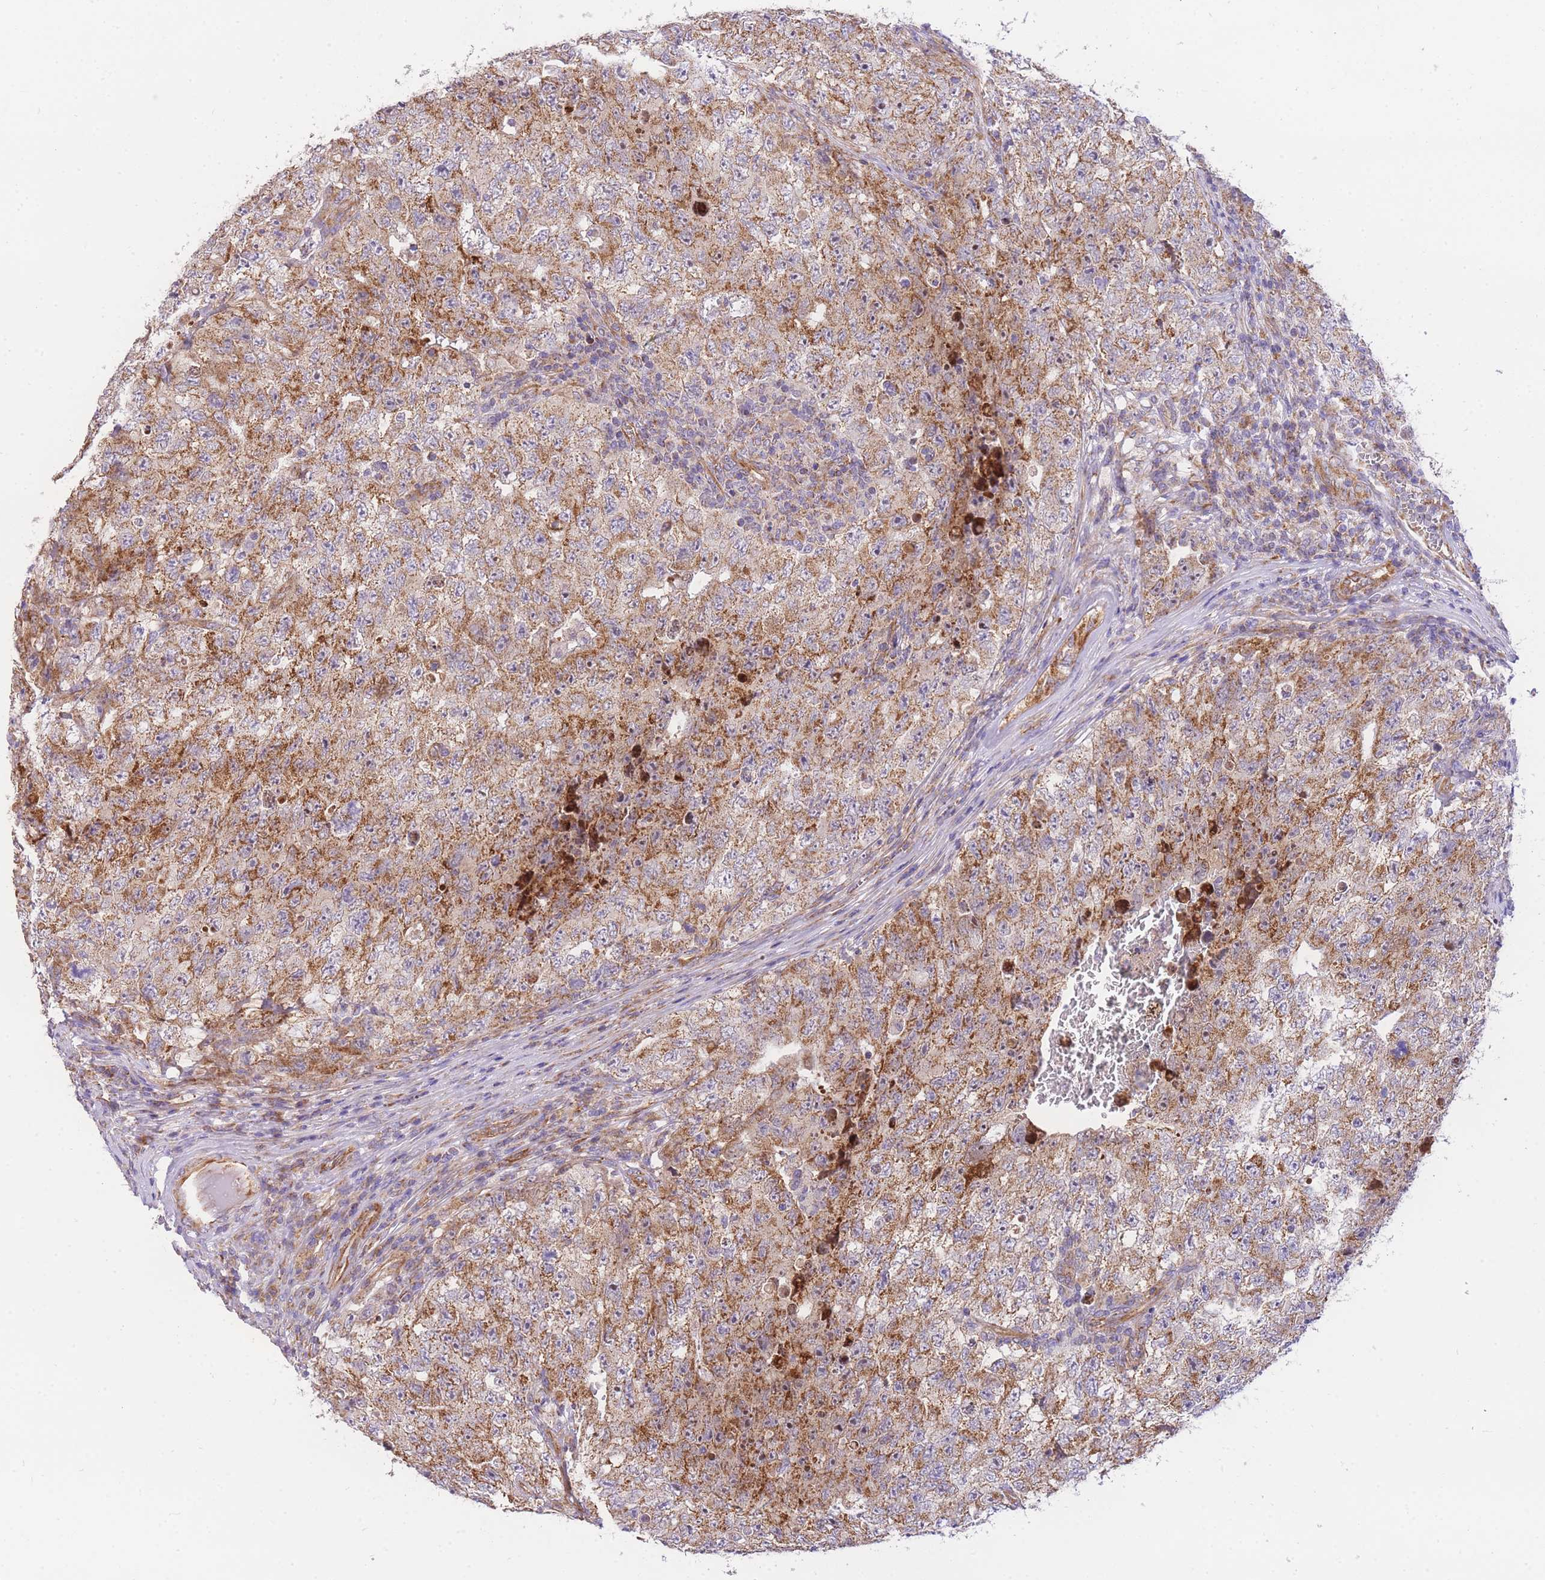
{"staining": {"intensity": "moderate", "quantity": ">75%", "location": "cytoplasmic/membranous"}, "tissue": "testis cancer", "cell_type": "Tumor cells", "image_type": "cancer", "snomed": [{"axis": "morphology", "description": "Carcinoma, Embryonal, NOS"}, {"axis": "topography", "description": "Testis"}], "caption": "A brown stain labels moderate cytoplasmic/membranous expression of a protein in human testis embryonal carcinoma tumor cells.", "gene": "MTRES1", "patient": {"sex": "male", "age": 17}}